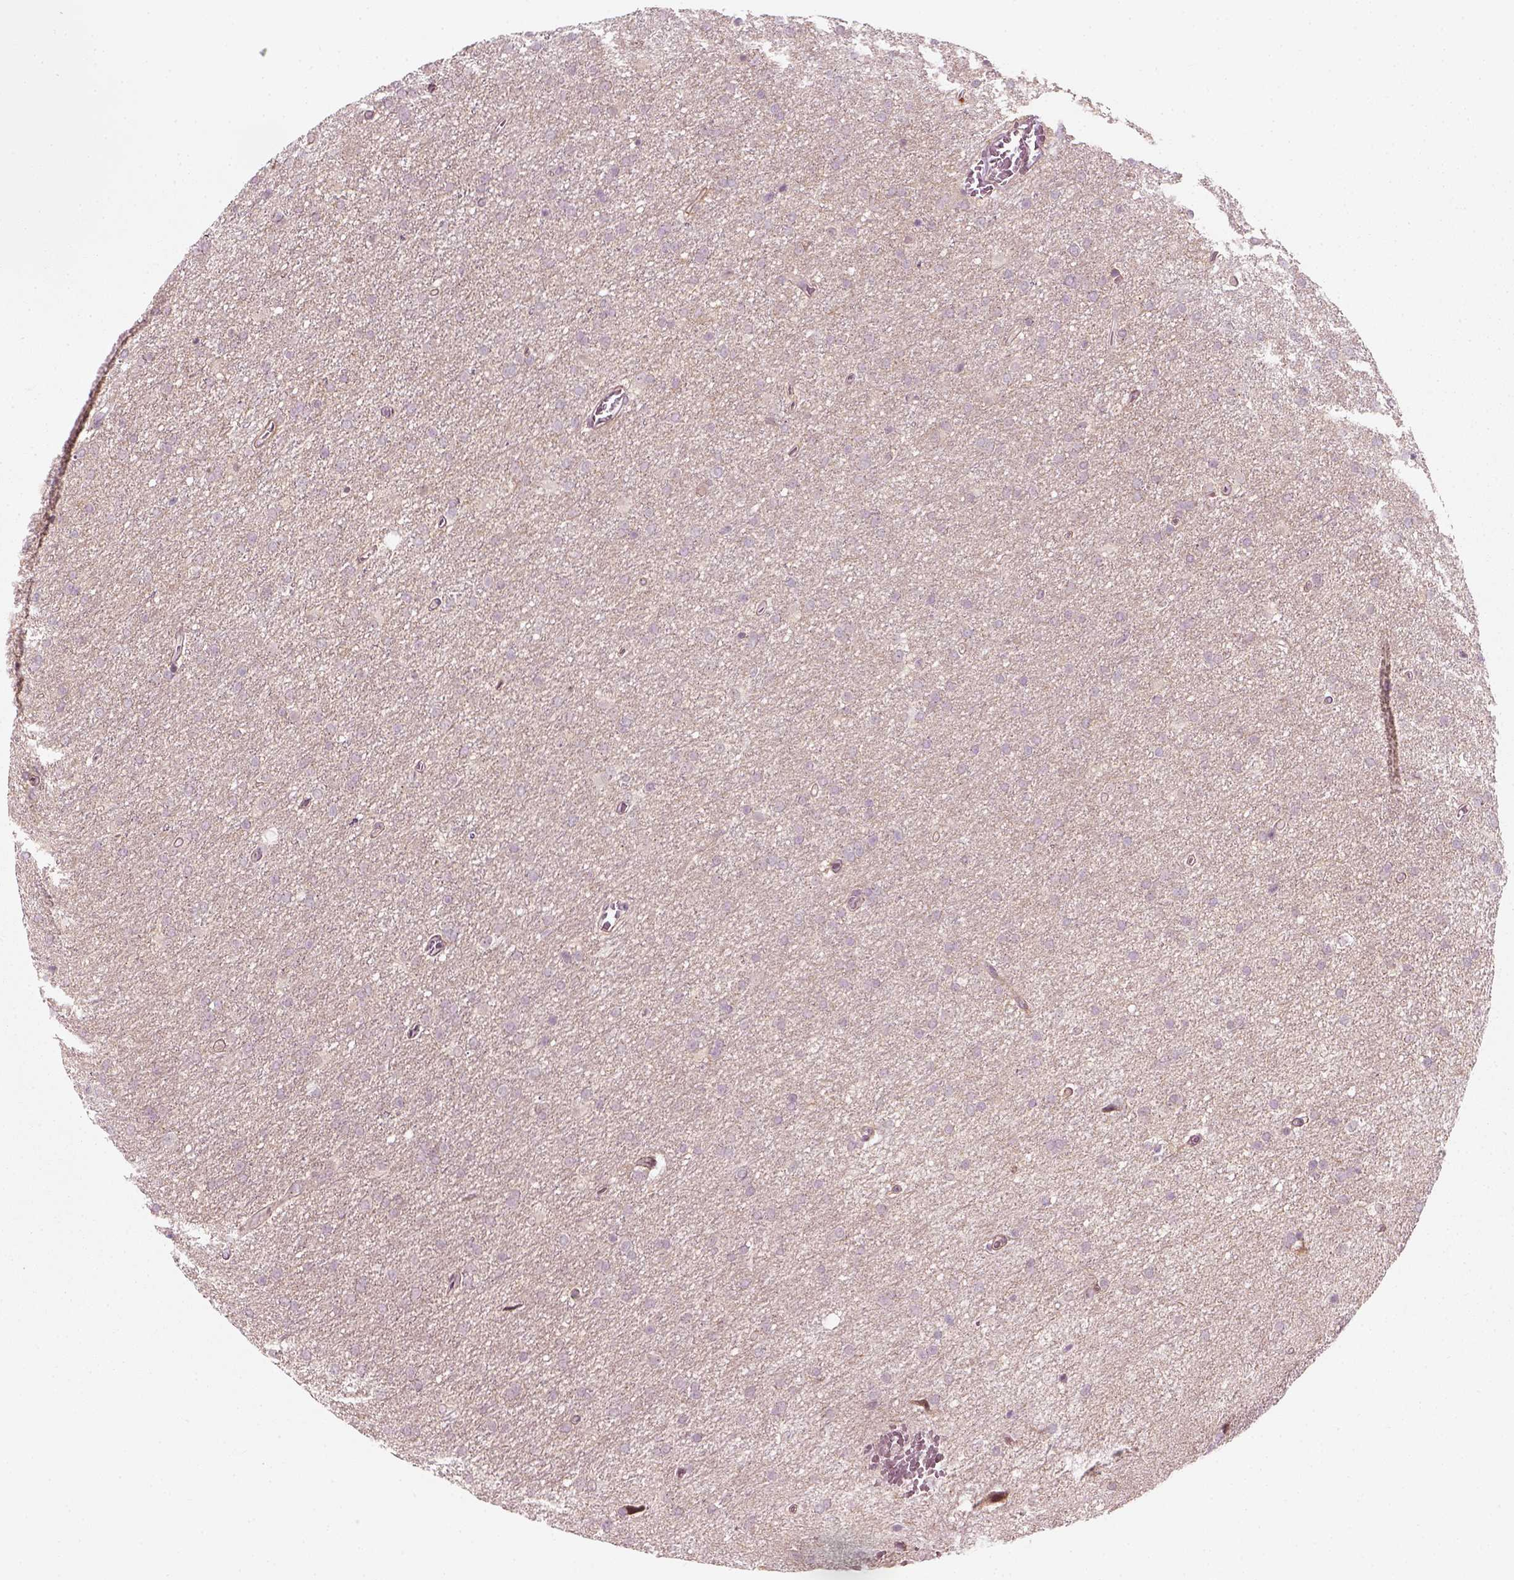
{"staining": {"intensity": "negative", "quantity": "none", "location": "none"}, "tissue": "glioma", "cell_type": "Tumor cells", "image_type": "cancer", "snomed": [{"axis": "morphology", "description": "Glioma, malignant, High grade"}, {"axis": "topography", "description": "Cerebral cortex"}], "caption": "Immunohistochemical staining of human glioma exhibits no significant positivity in tumor cells. (DAB IHC with hematoxylin counter stain).", "gene": "MLIP", "patient": {"sex": "male", "age": 70}}